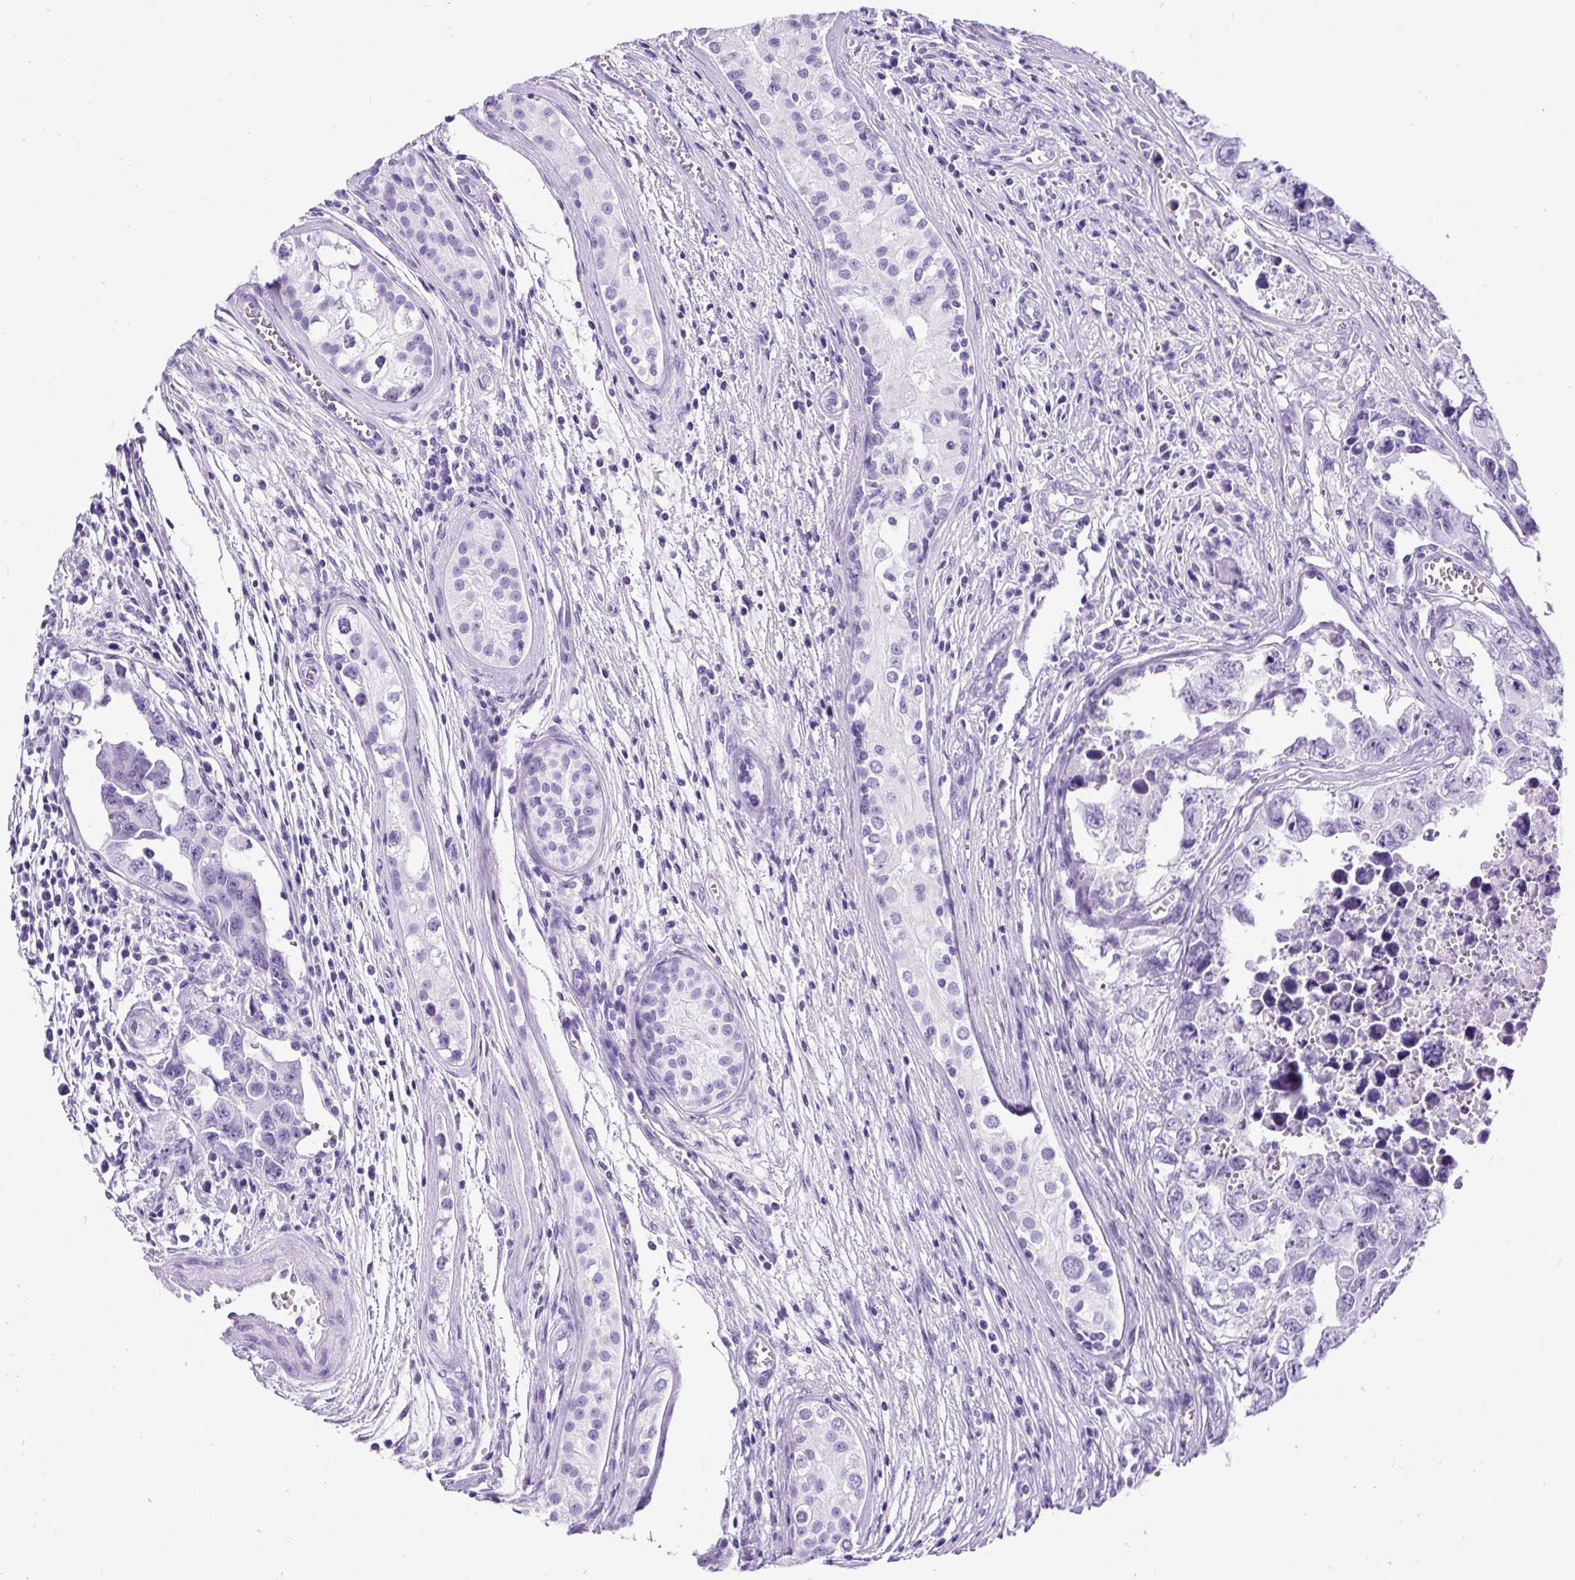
{"staining": {"intensity": "negative", "quantity": "none", "location": "none"}, "tissue": "testis cancer", "cell_type": "Tumor cells", "image_type": "cancer", "snomed": [{"axis": "morphology", "description": "Carcinoma, Embryonal, NOS"}, {"axis": "topography", "description": "Testis"}], "caption": "Immunohistochemical staining of human testis cancer displays no significant staining in tumor cells.", "gene": "PDIA2", "patient": {"sex": "male", "age": 24}}